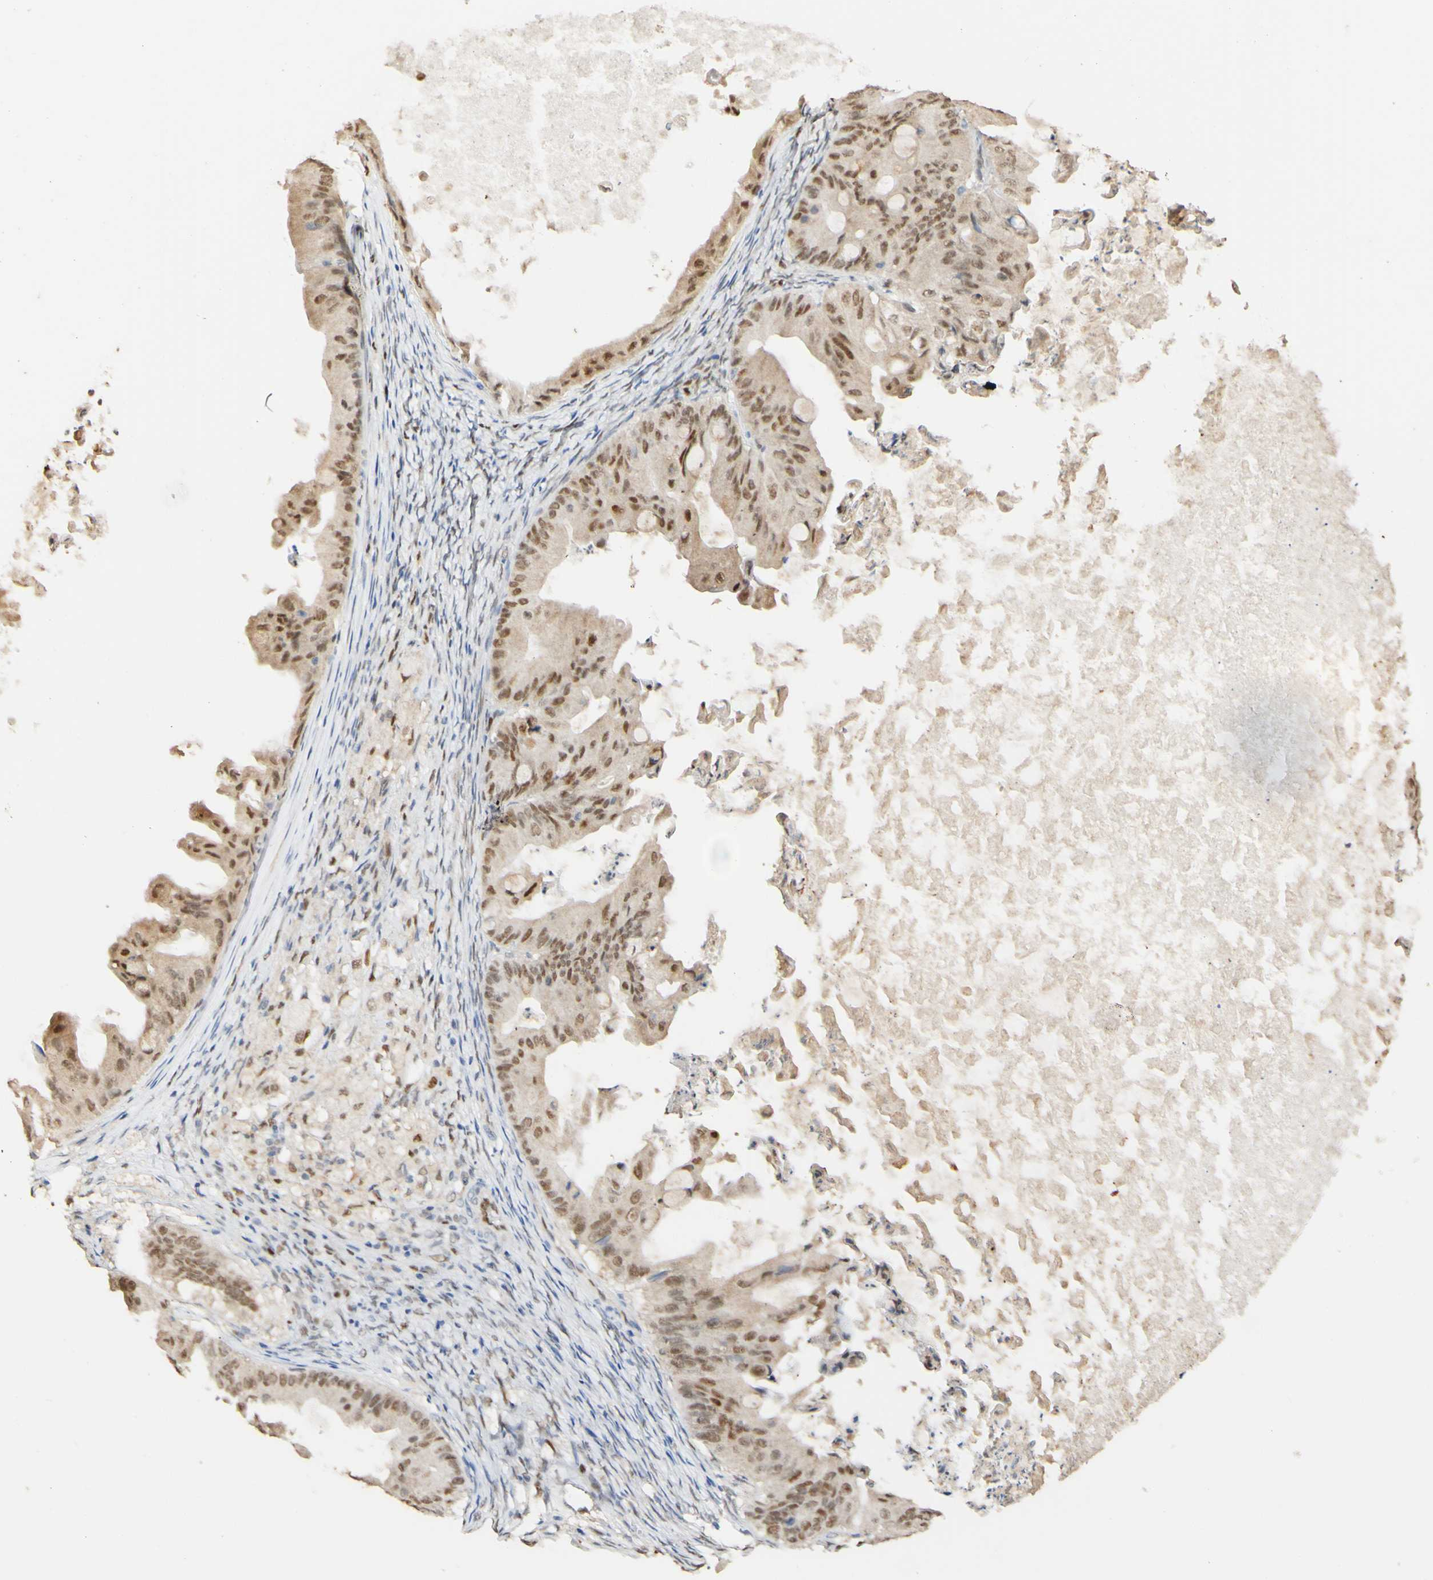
{"staining": {"intensity": "moderate", "quantity": ">75%", "location": "cytoplasmic/membranous,nuclear"}, "tissue": "ovarian cancer", "cell_type": "Tumor cells", "image_type": "cancer", "snomed": [{"axis": "morphology", "description": "Cystadenocarcinoma, mucinous, NOS"}, {"axis": "topography", "description": "Ovary"}], "caption": "Immunohistochemistry (IHC) image of ovarian mucinous cystadenocarcinoma stained for a protein (brown), which displays medium levels of moderate cytoplasmic/membranous and nuclear positivity in approximately >75% of tumor cells.", "gene": "MAP3K4", "patient": {"sex": "female", "age": 37}}